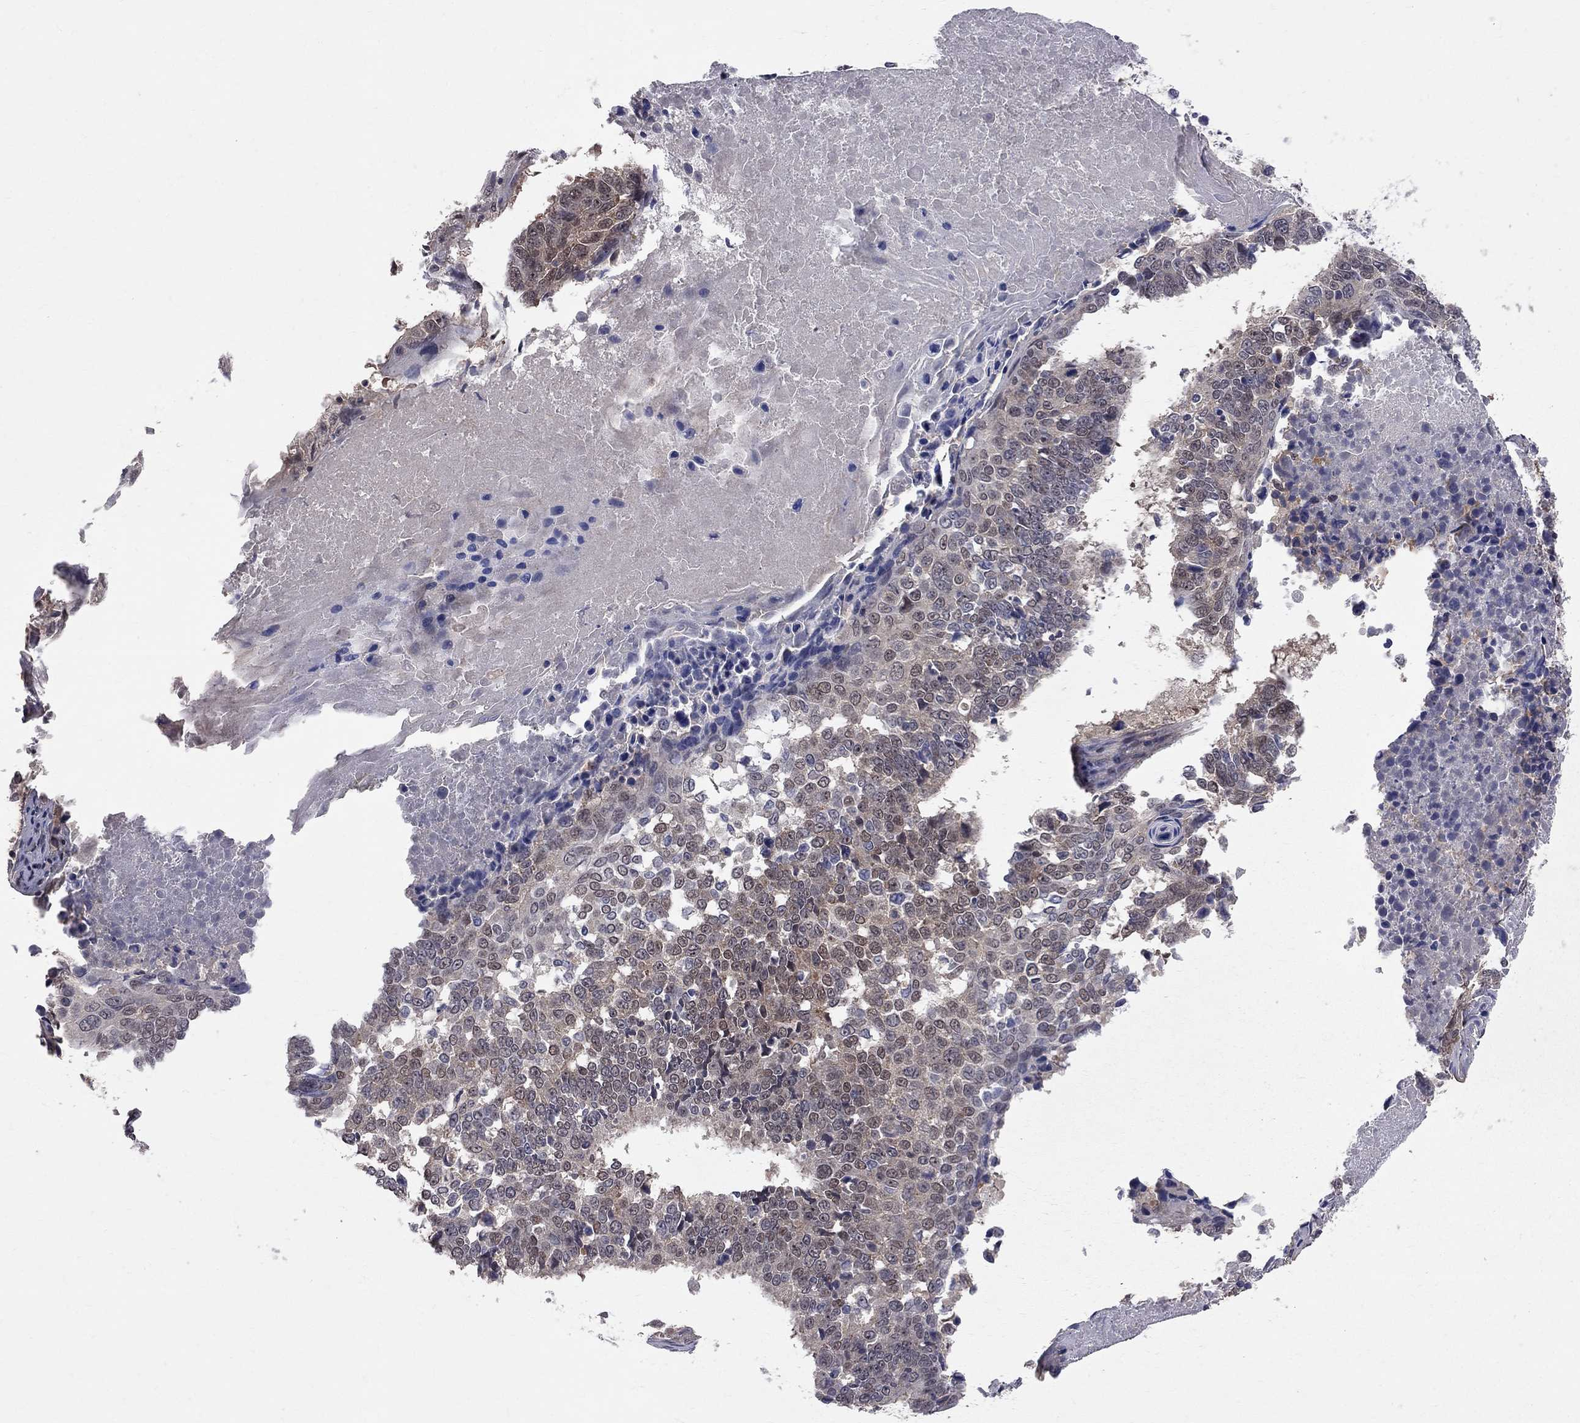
{"staining": {"intensity": "weak", "quantity": "<25%", "location": "cytoplasmic/membranous,nuclear"}, "tissue": "lung cancer", "cell_type": "Tumor cells", "image_type": "cancer", "snomed": [{"axis": "morphology", "description": "Squamous cell carcinoma, NOS"}, {"axis": "topography", "description": "Lung"}], "caption": "Image shows no significant protein staining in tumor cells of lung squamous cell carcinoma.", "gene": "SAP30L", "patient": {"sex": "male", "age": 73}}